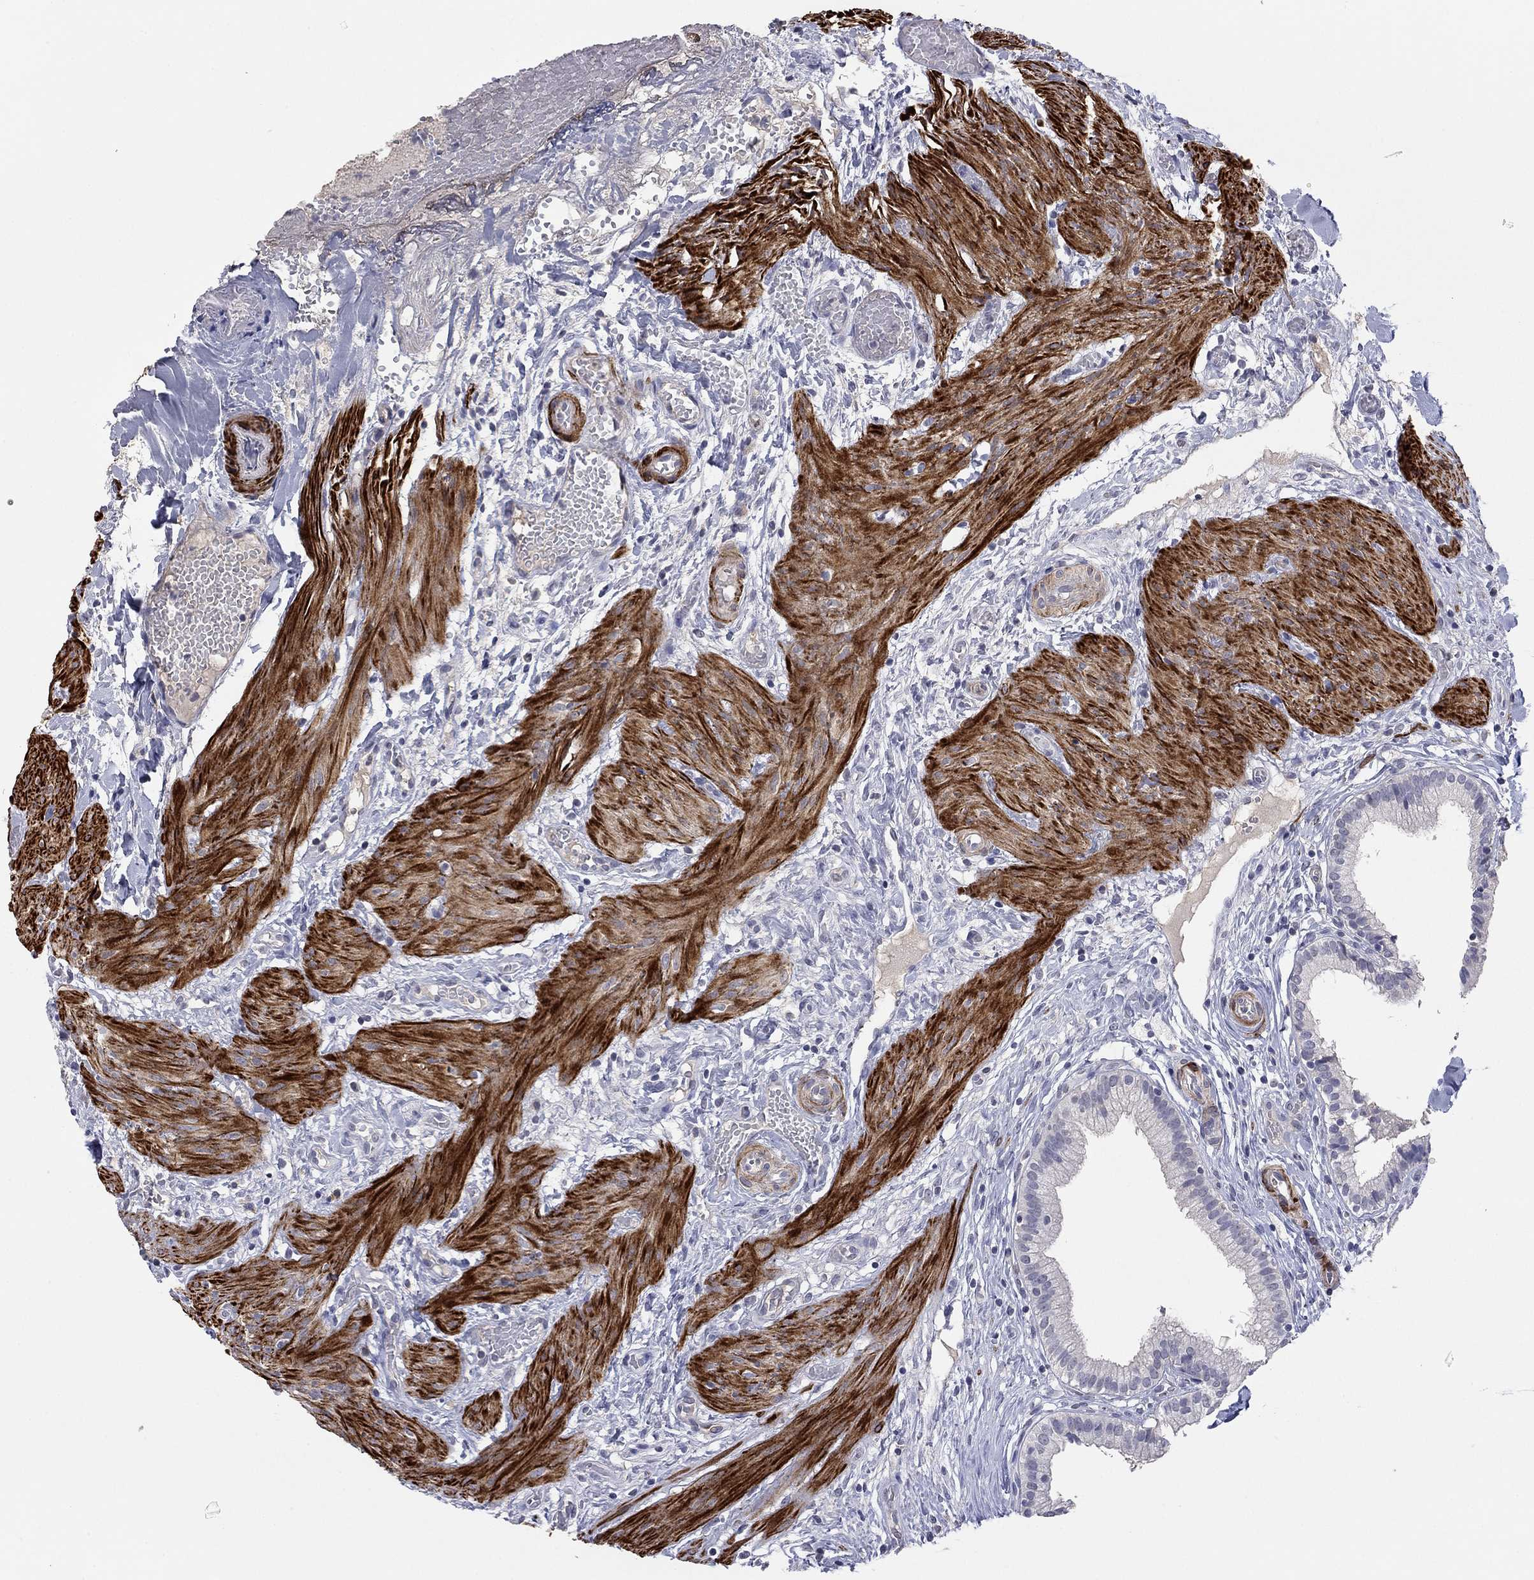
{"staining": {"intensity": "negative", "quantity": "none", "location": "none"}, "tissue": "gallbladder", "cell_type": "Glandular cells", "image_type": "normal", "snomed": [{"axis": "morphology", "description": "Normal tissue, NOS"}, {"axis": "topography", "description": "Gallbladder"}], "caption": "A histopathology image of human gallbladder is negative for staining in glandular cells. The staining is performed using DAB (3,3'-diaminobenzidine) brown chromogen with nuclei counter-stained in using hematoxylin.", "gene": "IP6K3", "patient": {"sex": "female", "age": 24}}